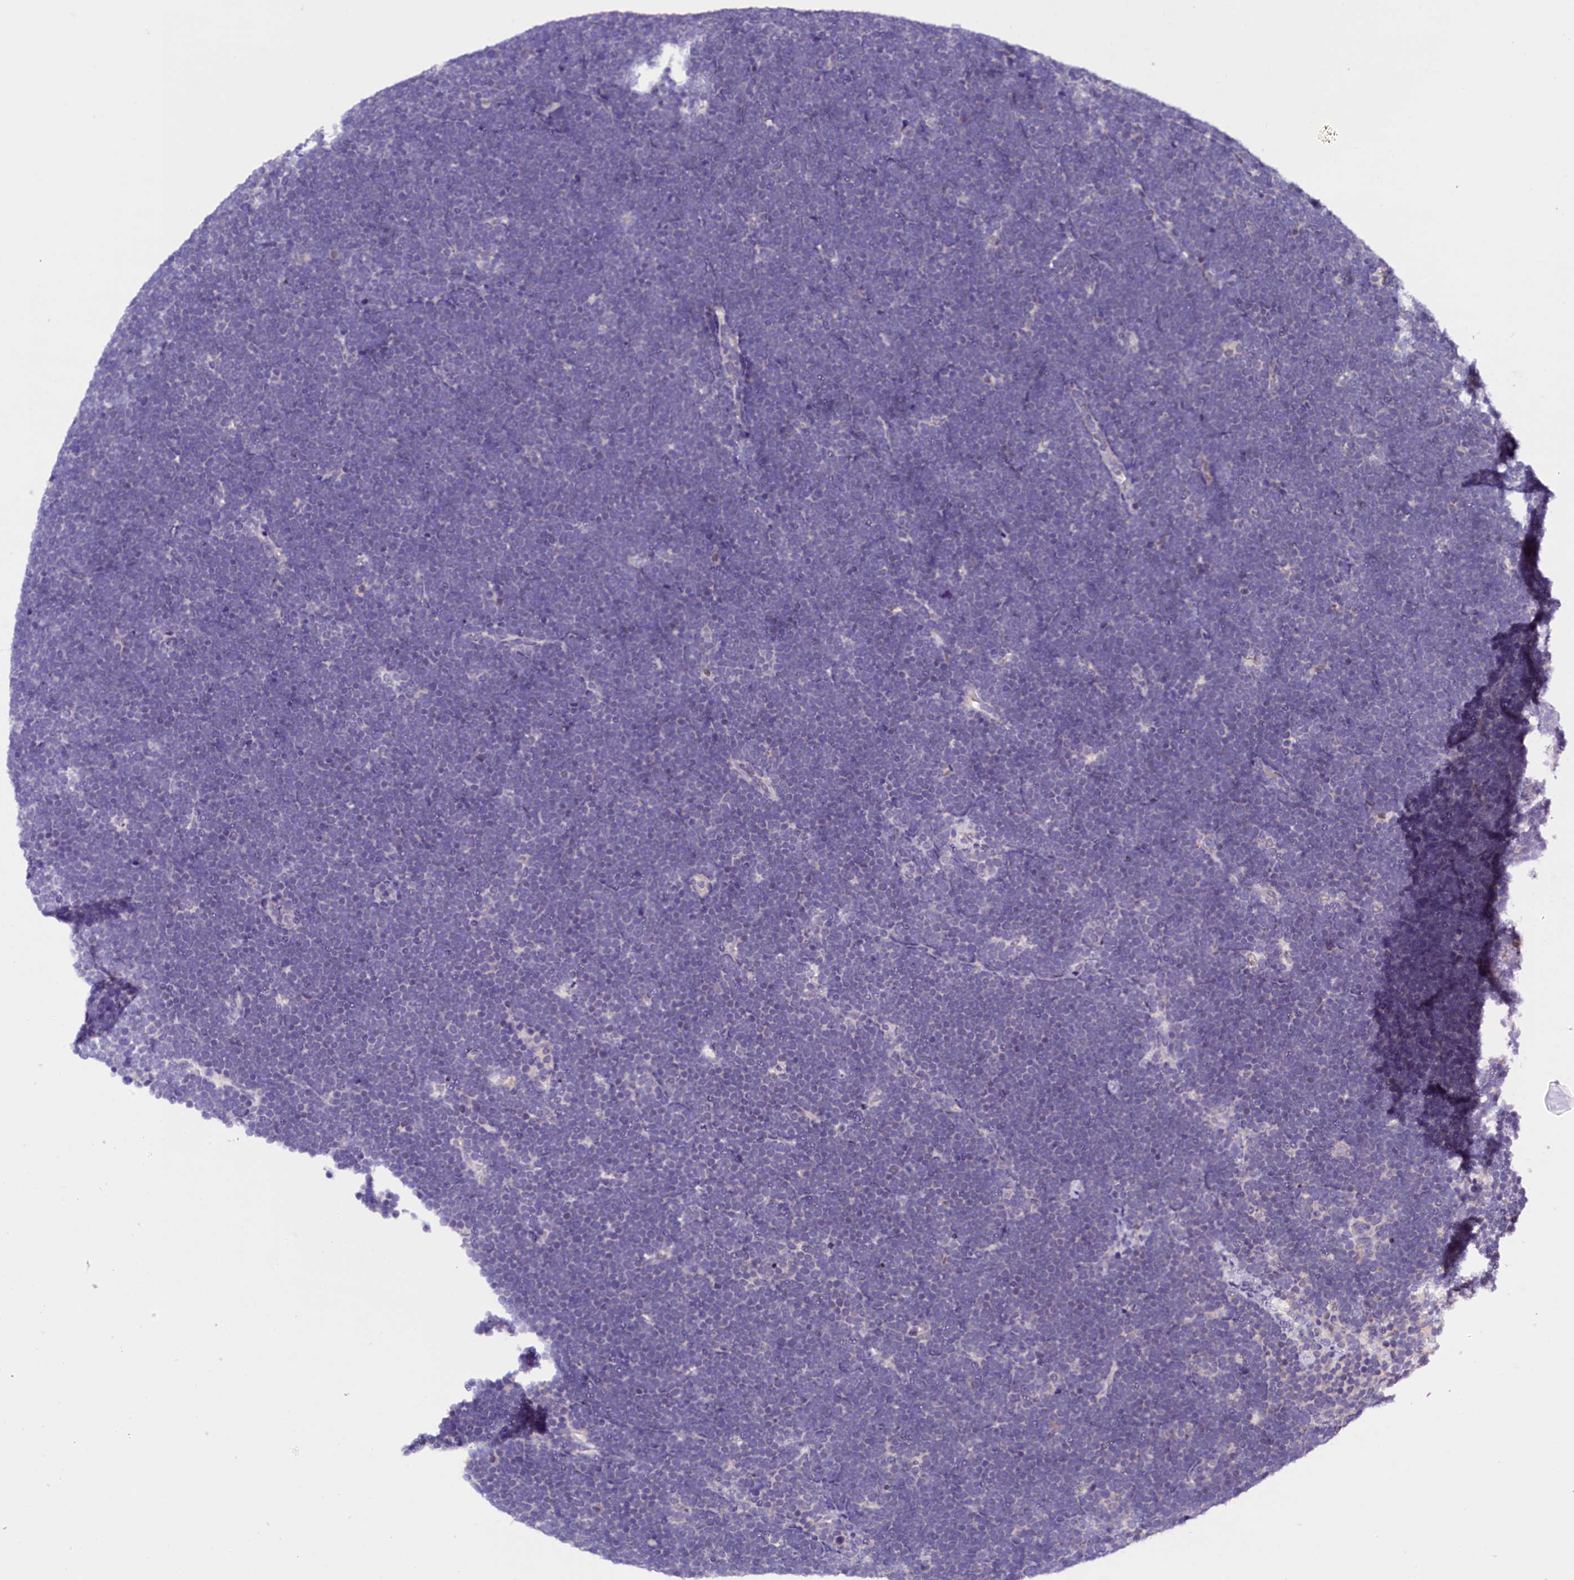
{"staining": {"intensity": "negative", "quantity": "none", "location": "none"}, "tissue": "lymphoma", "cell_type": "Tumor cells", "image_type": "cancer", "snomed": [{"axis": "morphology", "description": "Malignant lymphoma, non-Hodgkin's type, High grade"}, {"axis": "topography", "description": "Lymph node"}], "caption": "IHC of human malignant lymphoma, non-Hodgkin's type (high-grade) demonstrates no expression in tumor cells.", "gene": "IQCN", "patient": {"sex": "male", "age": 13}}